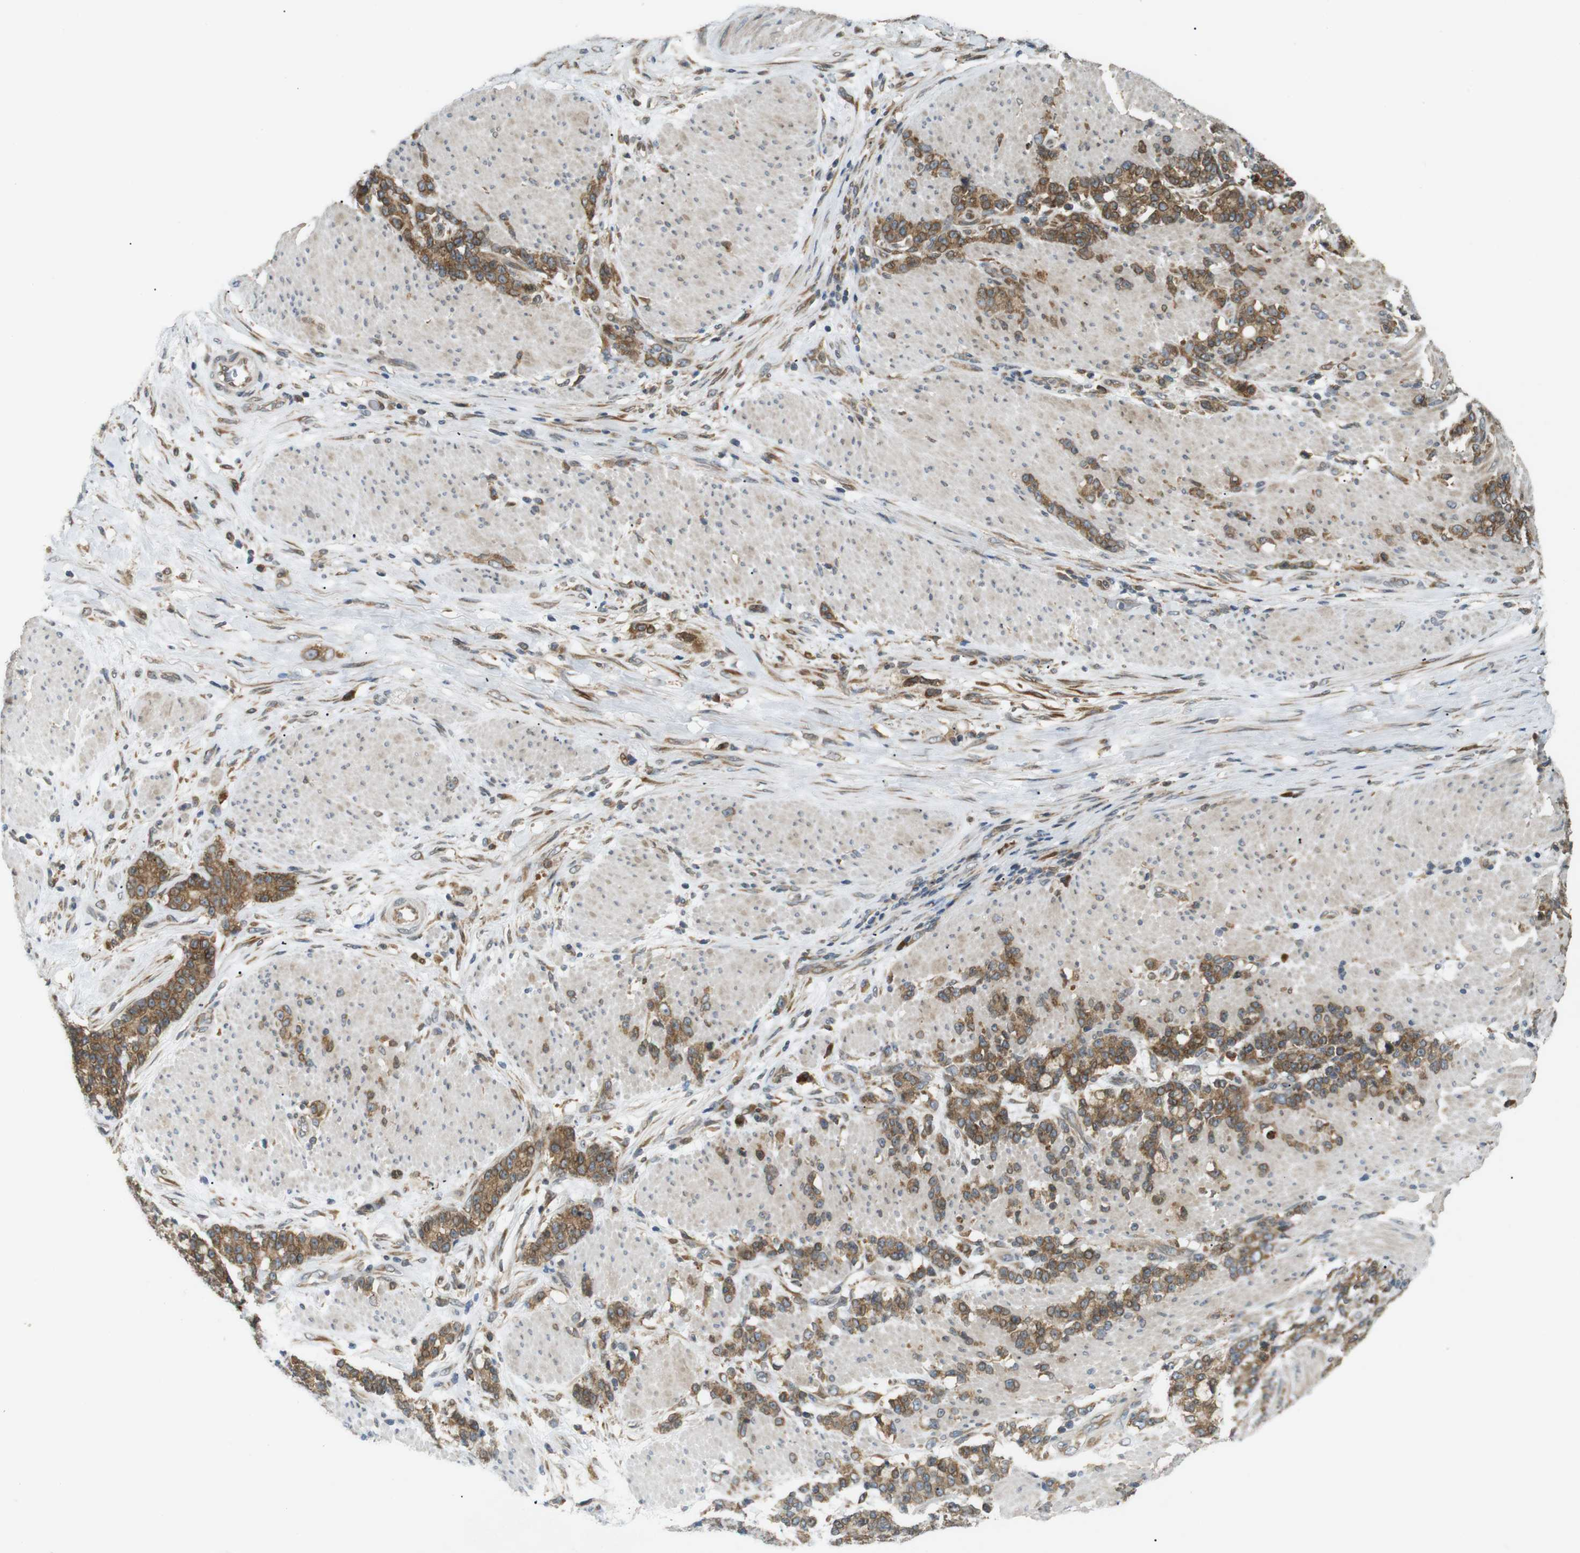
{"staining": {"intensity": "moderate", "quantity": ">75%", "location": "cytoplasmic/membranous"}, "tissue": "stomach cancer", "cell_type": "Tumor cells", "image_type": "cancer", "snomed": [{"axis": "morphology", "description": "Adenocarcinoma, NOS"}, {"axis": "topography", "description": "Stomach, lower"}], "caption": "A histopathology image of human stomach cancer stained for a protein shows moderate cytoplasmic/membranous brown staining in tumor cells. (DAB IHC, brown staining for protein, blue staining for nuclei).", "gene": "TMED4", "patient": {"sex": "male", "age": 88}}